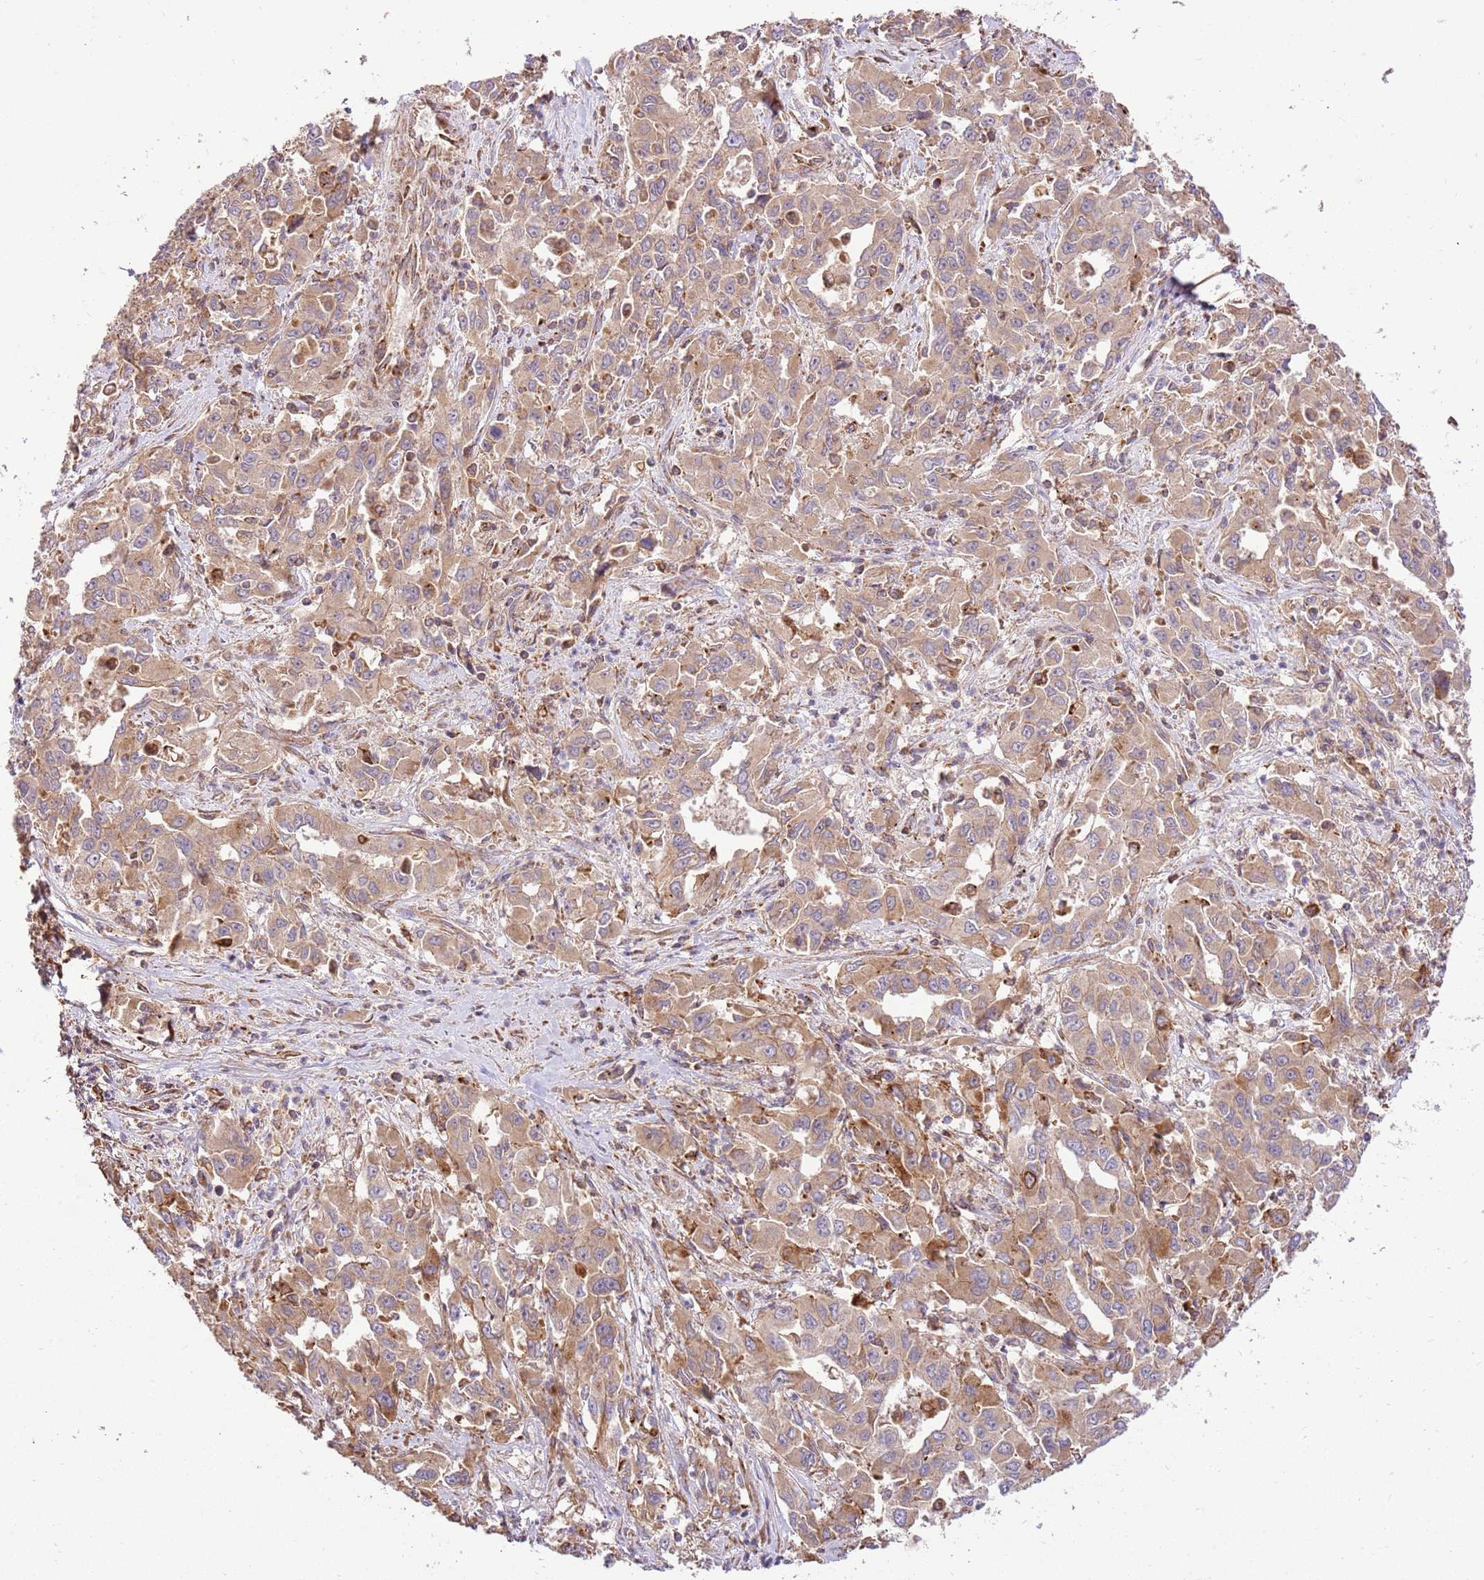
{"staining": {"intensity": "weak", "quantity": ">75%", "location": "cytoplasmic/membranous"}, "tissue": "liver cancer", "cell_type": "Tumor cells", "image_type": "cancer", "snomed": [{"axis": "morphology", "description": "Carcinoma, Hepatocellular, NOS"}, {"axis": "topography", "description": "Liver"}], "caption": "IHC (DAB) staining of human liver cancer demonstrates weak cytoplasmic/membranous protein staining in about >75% of tumor cells. (DAB (3,3'-diaminobenzidine) = brown stain, brightfield microscopy at high magnification).", "gene": "SPATA2L", "patient": {"sex": "male", "age": 63}}